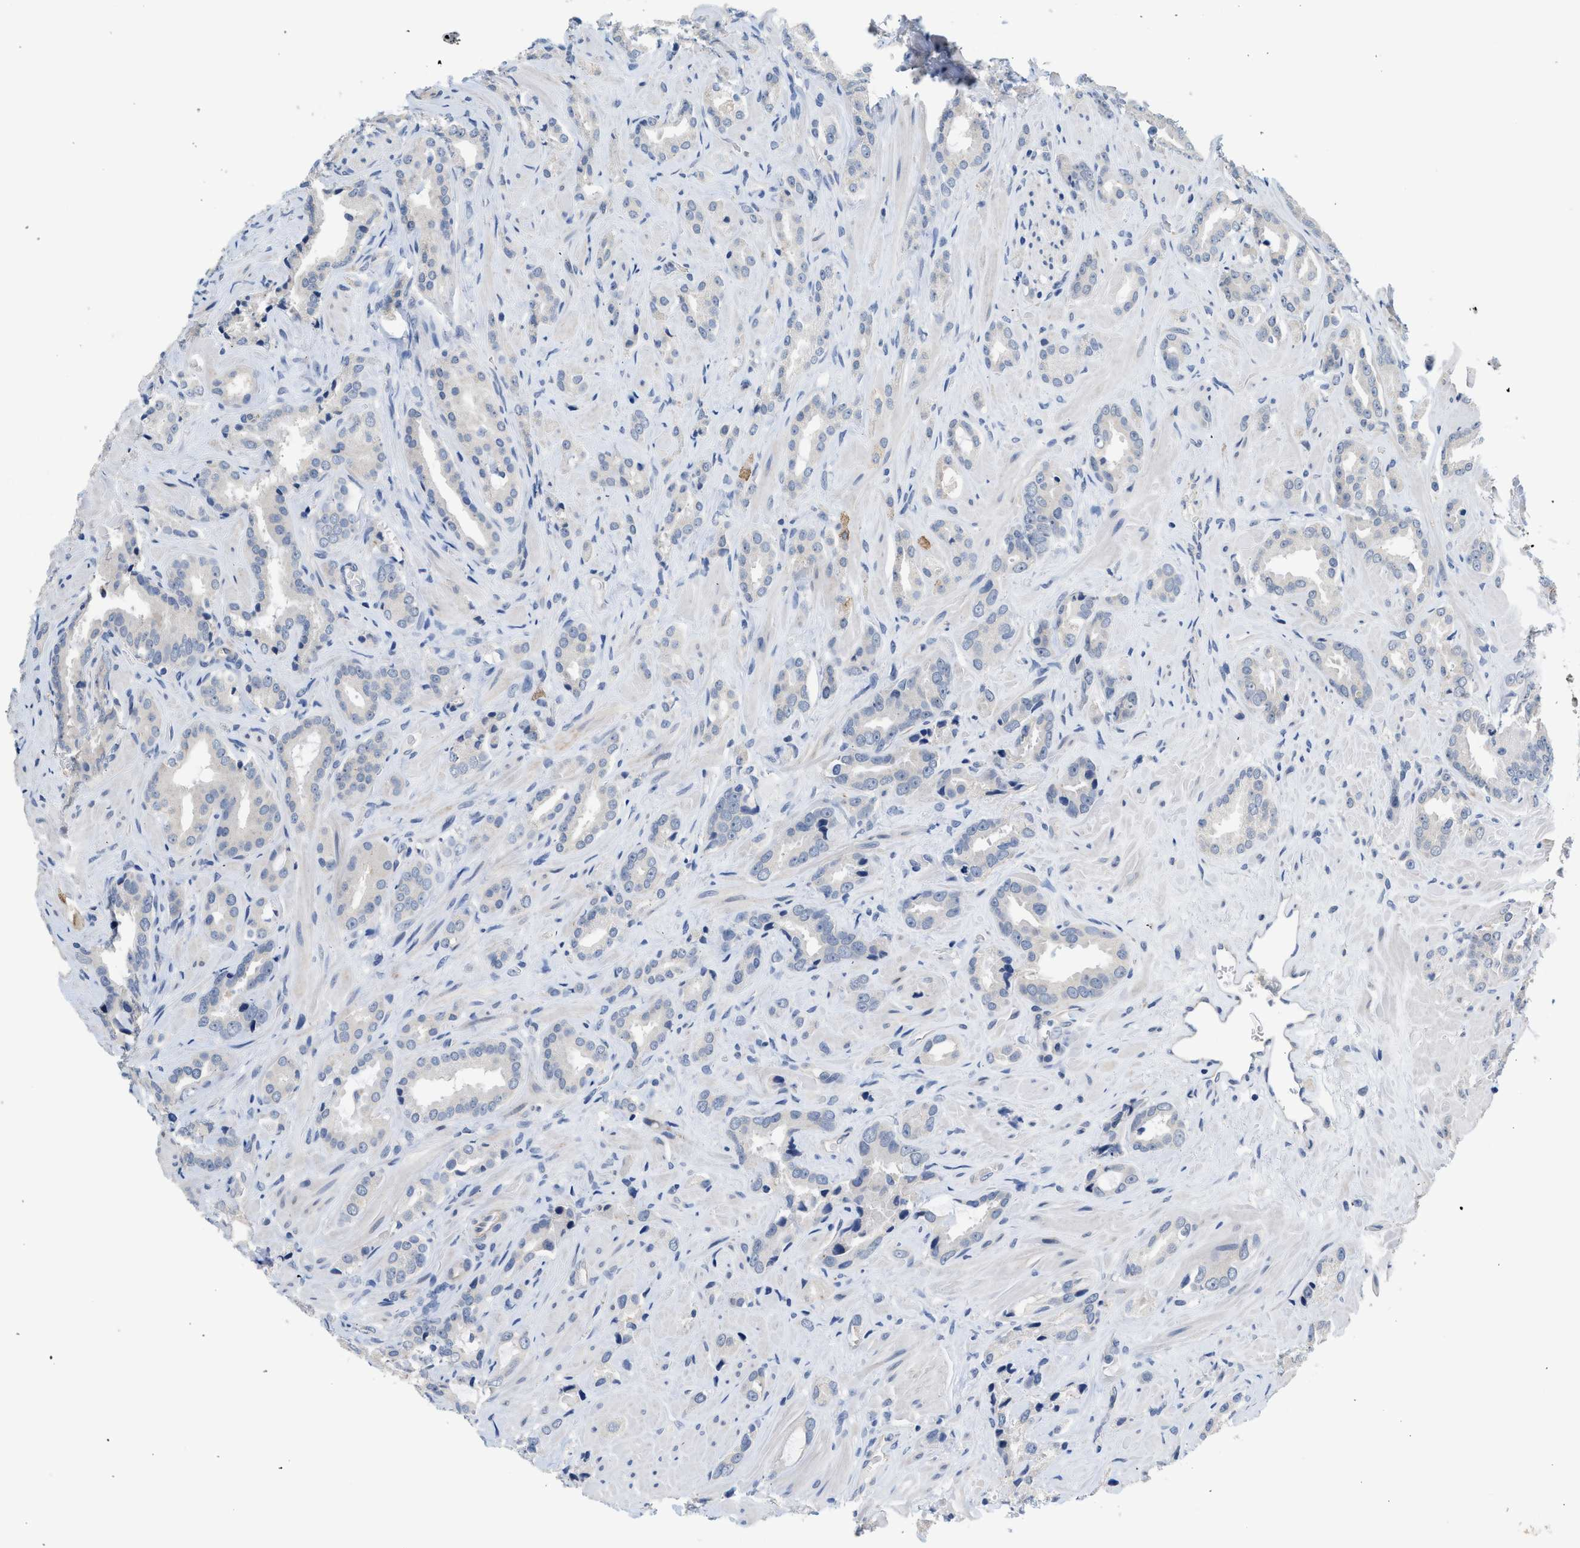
{"staining": {"intensity": "negative", "quantity": "none", "location": "none"}, "tissue": "prostate cancer", "cell_type": "Tumor cells", "image_type": "cancer", "snomed": [{"axis": "morphology", "description": "Adenocarcinoma, High grade"}, {"axis": "topography", "description": "Prostate"}], "caption": "Immunohistochemistry of human prostate cancer (high-grade adenocarcinoma) demonstrates no expression in tumor cells. (Brightfield microscopy of DAB IHC at high magnification).", "gene": "CSF3R", "patient": {"sex": "male", "age": 64}}